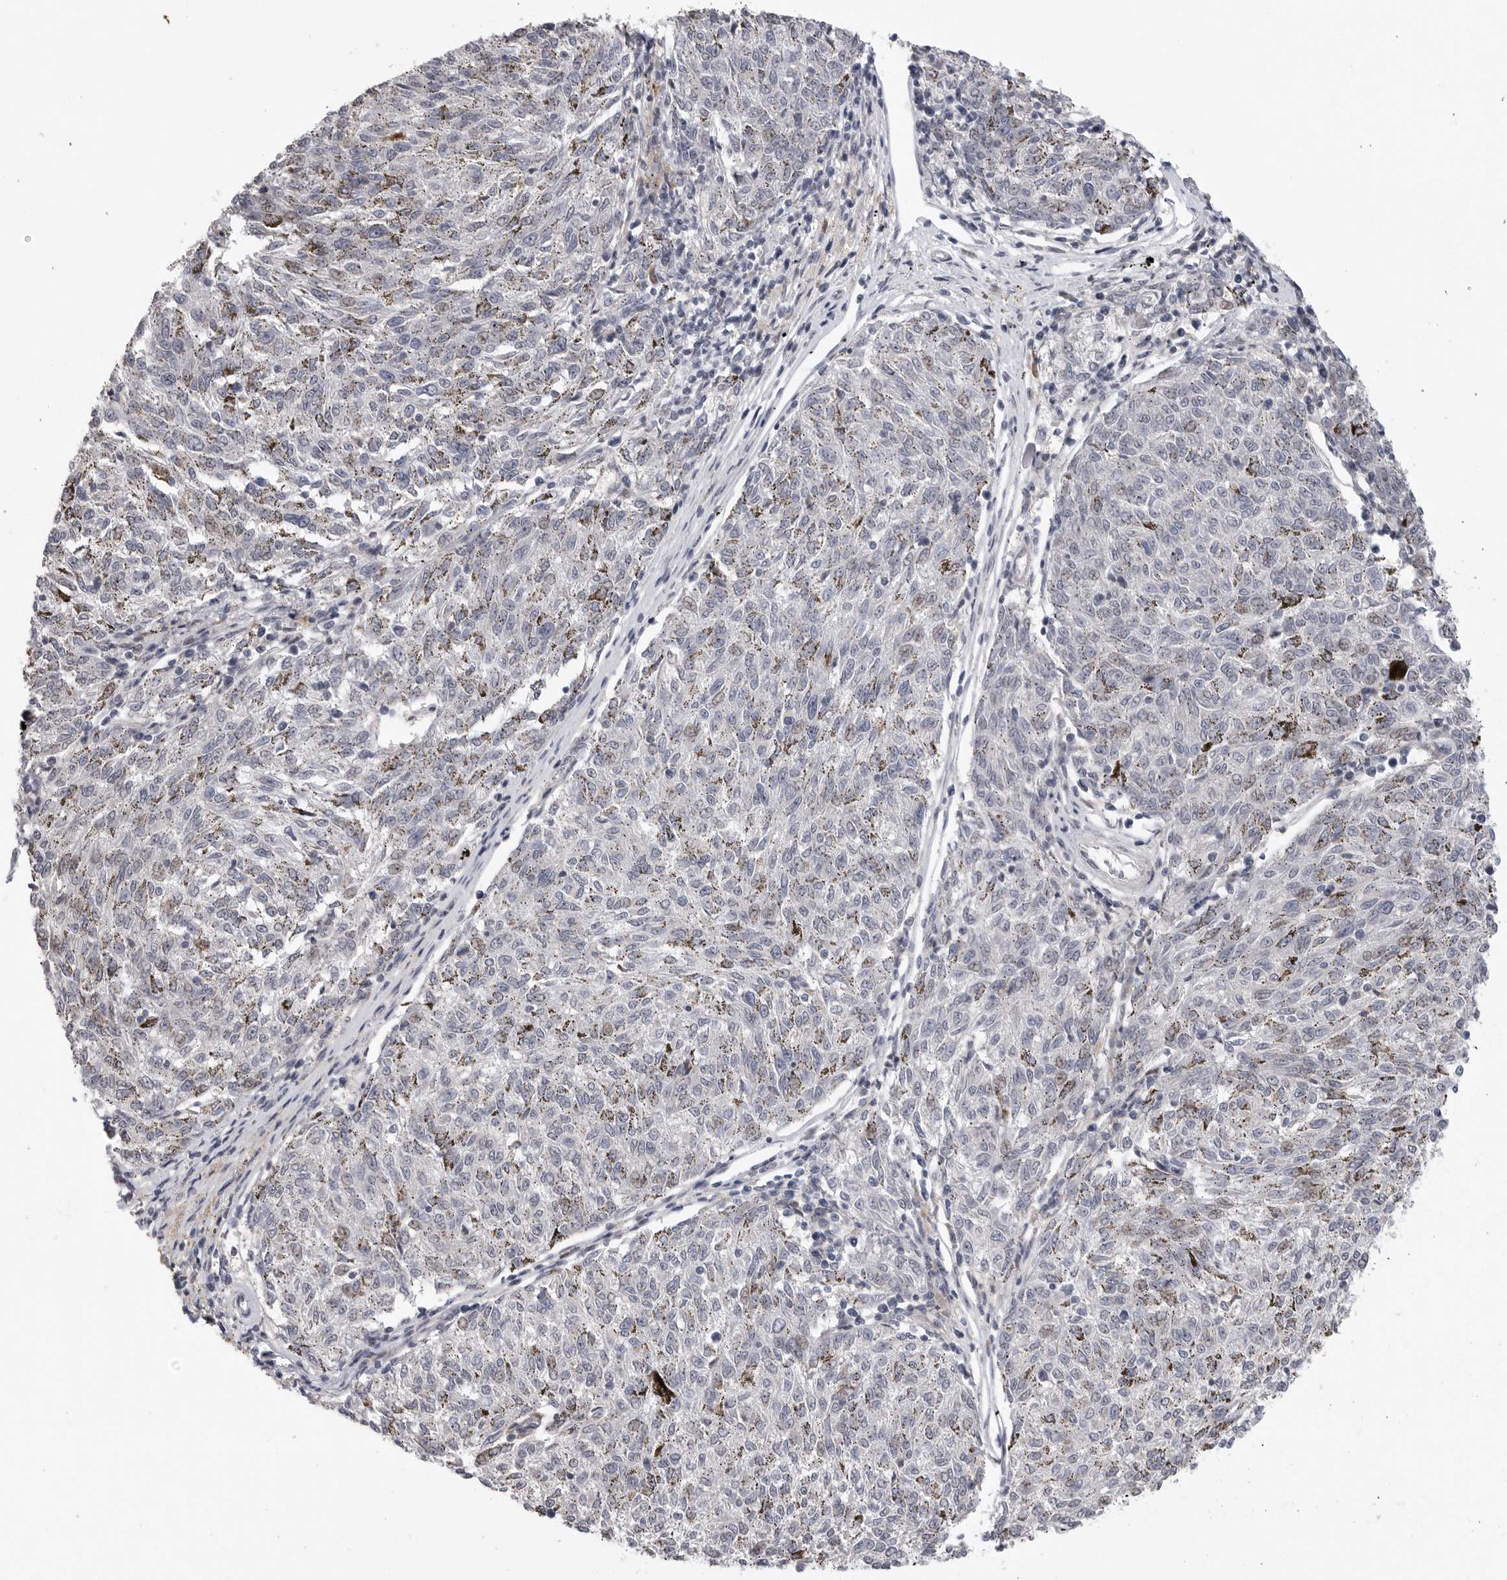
{"staining": {"intensity": "negative", "quantity": "none", "location": "none"}, "tissue": "melanoma", "cell_type": "Tumor cells", "image_type": "cancer", "snomed": [{"axis": "morphology", "description": "Malignant melanoma, NOS"}, {"axis": "topography", "description": "Skin"}], "caption": "The image displays no staining of tumor cells in melanoma.", "gene": "FBXO43", "patient": {"sex": "female", "age": 72}}